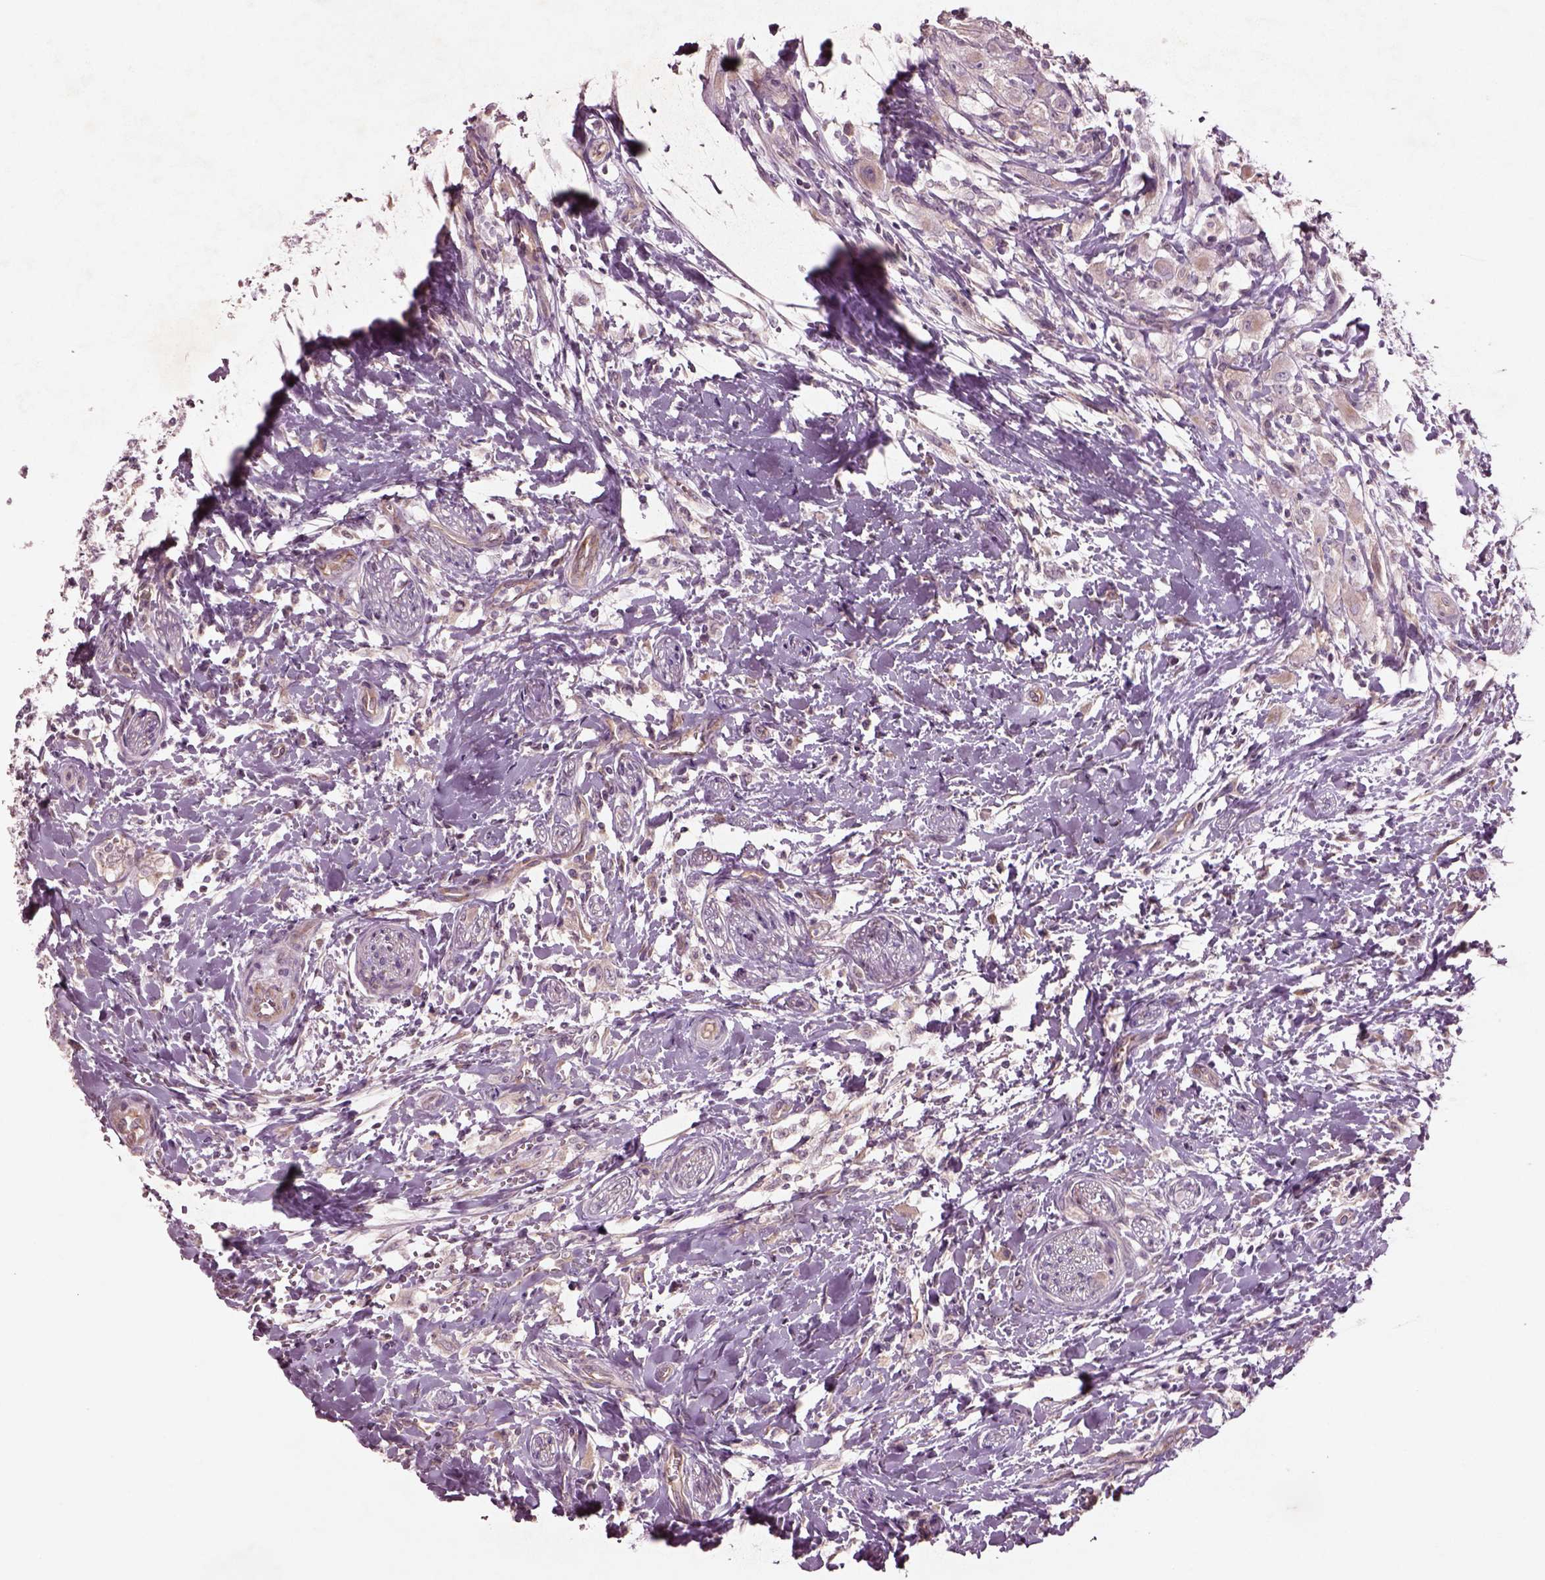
{"staining": {"intensity": "negative", "quantity": "none", "location": "none"}, "tissue": "head and neck cancer", "cell_type": "Tumor cells", "image_type": "cancer", "snomed": [{"axis": "morphology", "description": "Squamous cell carcinoma, NOS"}, {"axis": "morphology", "description": "Squamous cell carcinoma, metastatic, NOS"}, {"axis": "topography", "description": "Oral tissue"}, {"axis": "topography", "description": "Head-Neck"}], "caption": "High magnification brightfield microscopy of head and neck cancer (metastatic squamous cell carcinoma) stained with DAB (3,3'-diaminobenzidine) (brown) and counterstained with hematoxylin (blue): tumor cells show no significant expression.", "gene": "DUOXA2", "patient": {"sex": "female", "age": 85}}